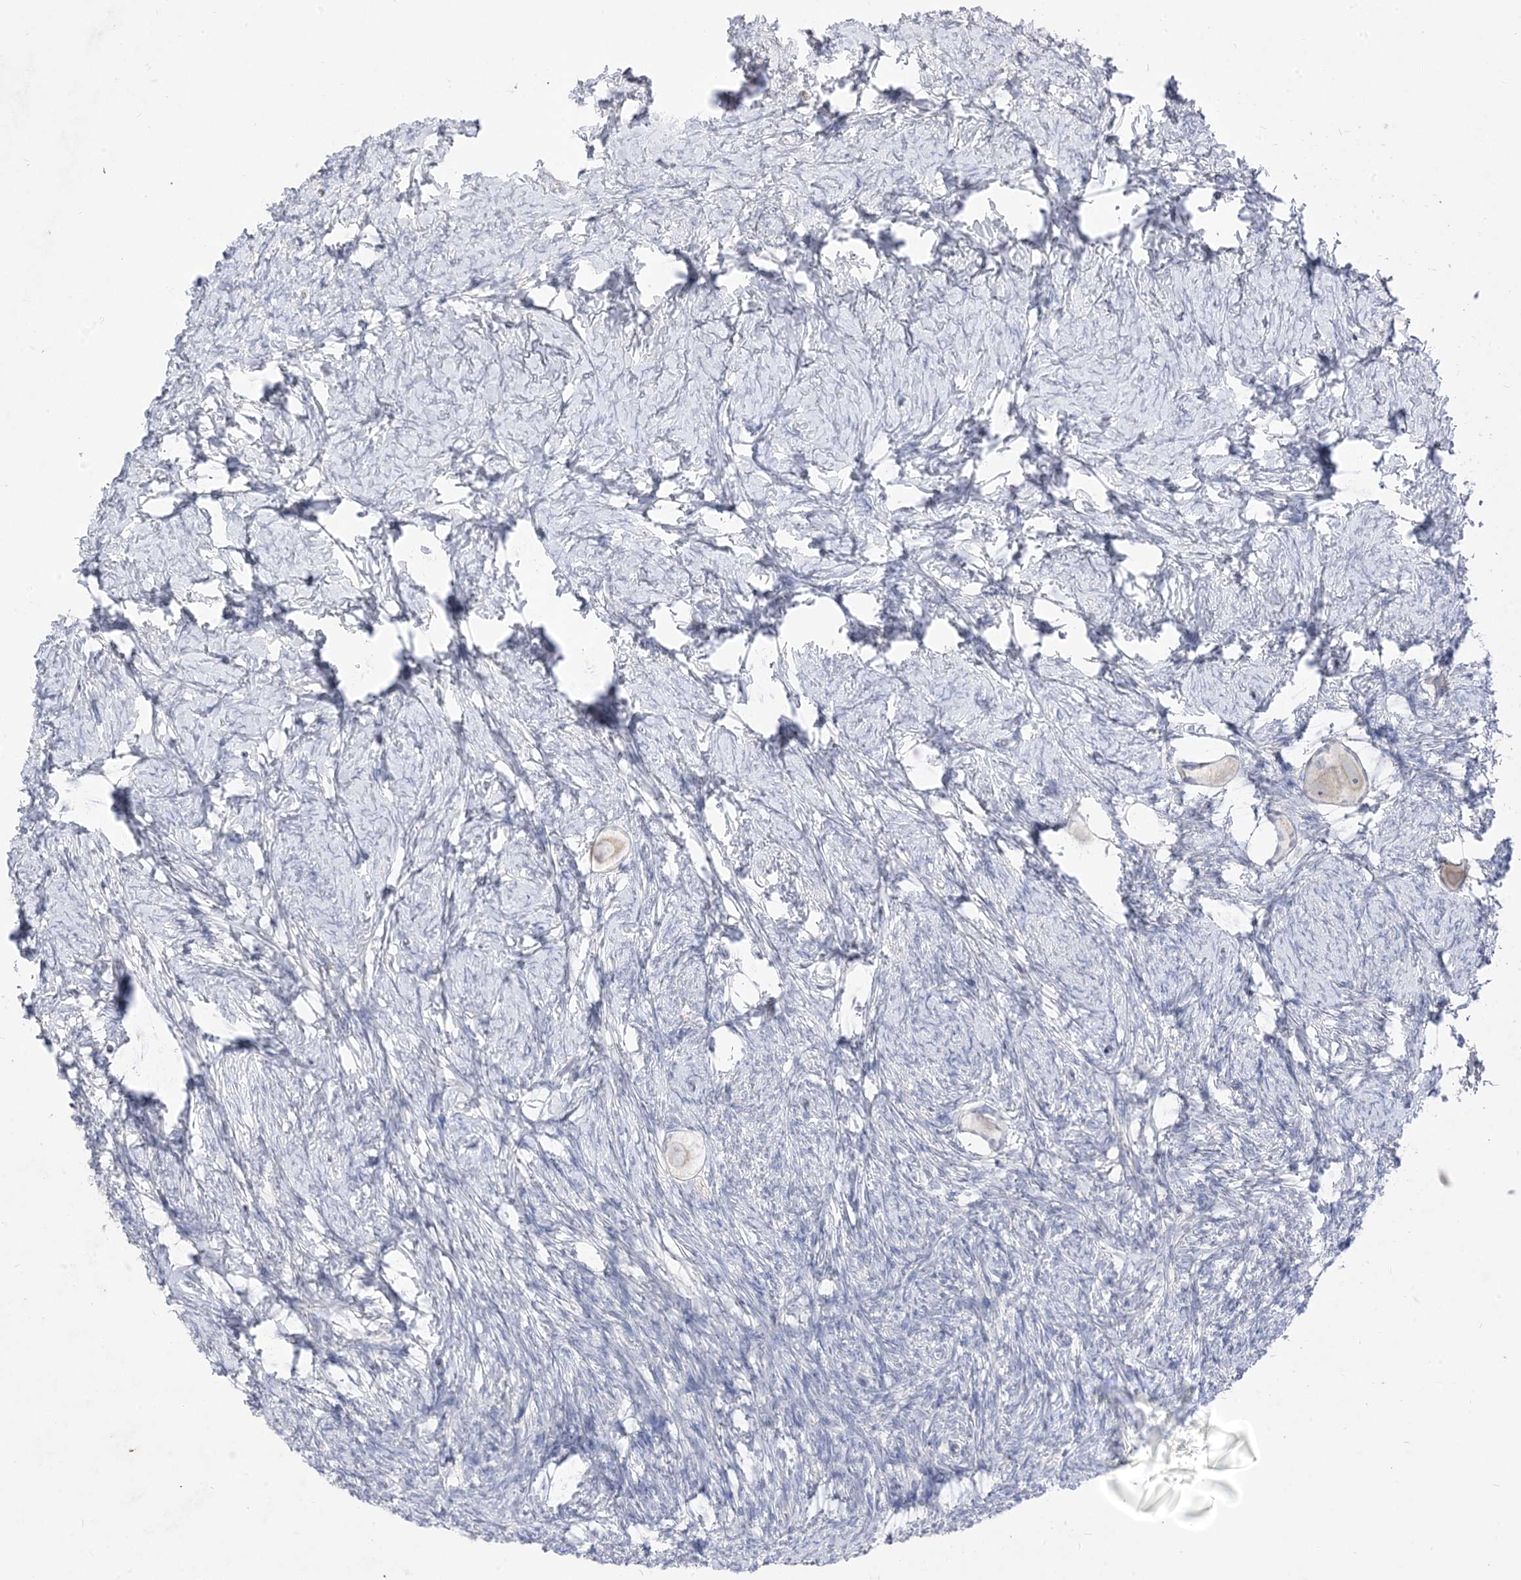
{"staining": {"intensity": "negative", "quantity": "none", "location": "none"}, "tissue": "ovary", "cell_type": "Follicle cells", "image_type": "normal", "snomed": [{"axis": "morphology", "description": "Normal tissue, NOS"}, {"axis": "topography", "description": "Ovary"}], "caption": "Micrograph shows no significant protein positivity in follicle cells of benign ovary.", "gene": "LOXL3", "patient": {"sex": "female", "age": 27}}